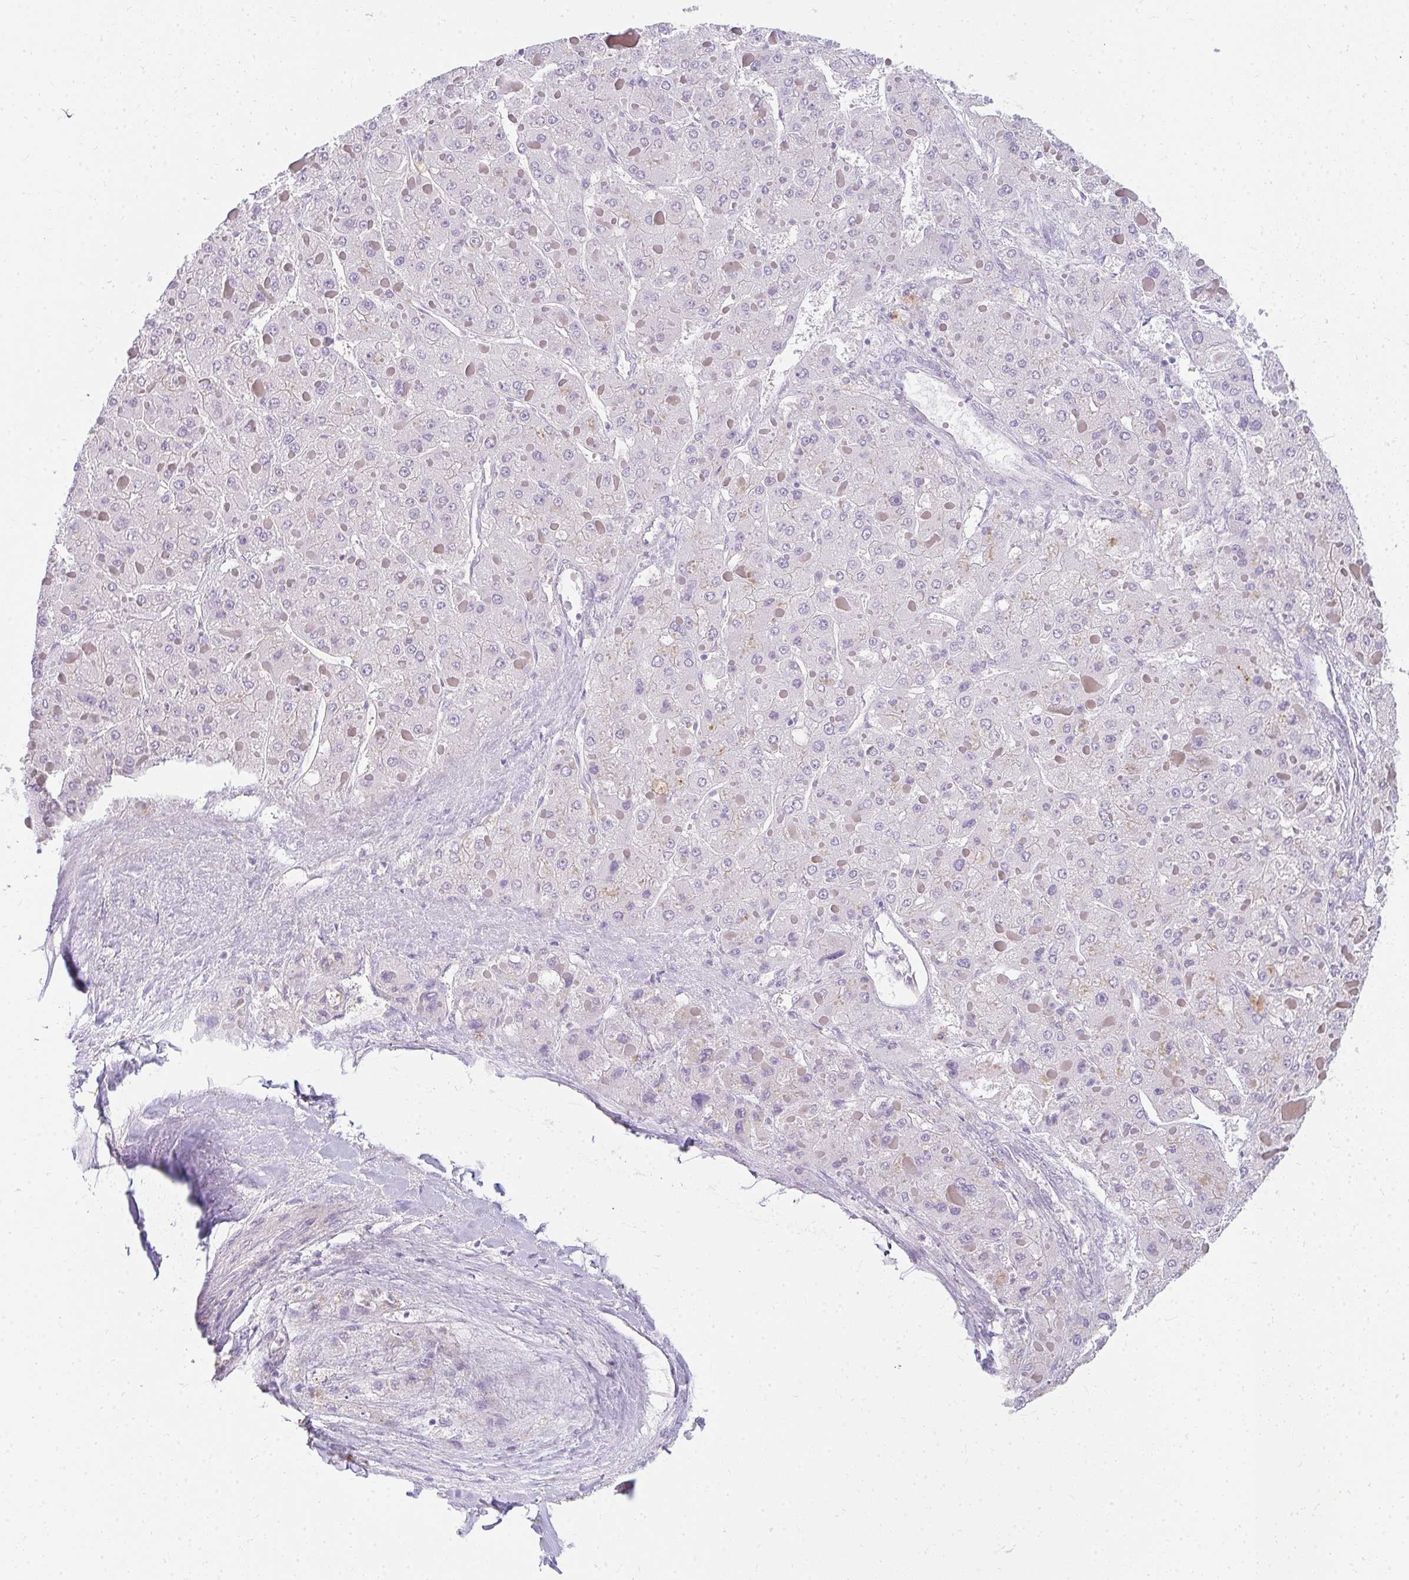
{"staining": {"intensity": "negative", "quantity": "none", "location": "none"}, "tissue": "liver cancer", "cell_type": "Tumor cells", "image_type": "cancer", "snomed": [{"axis": "morphology", "description": "Carcinoma, Hepatocellular, NOS"}, {"axis": "topography", "description": "Liver"}], "caption": "High magnification brightfield microscopy of hepatocellular carcinoma (liver) stained with DAB (3,3'-diaminobenzidine) (brown) and counterstained with hematoxylin (blue): tumor cells show no significant expression.", "gene": "PPP1R3G", "patient": {"sex": "female", "age": 73}}